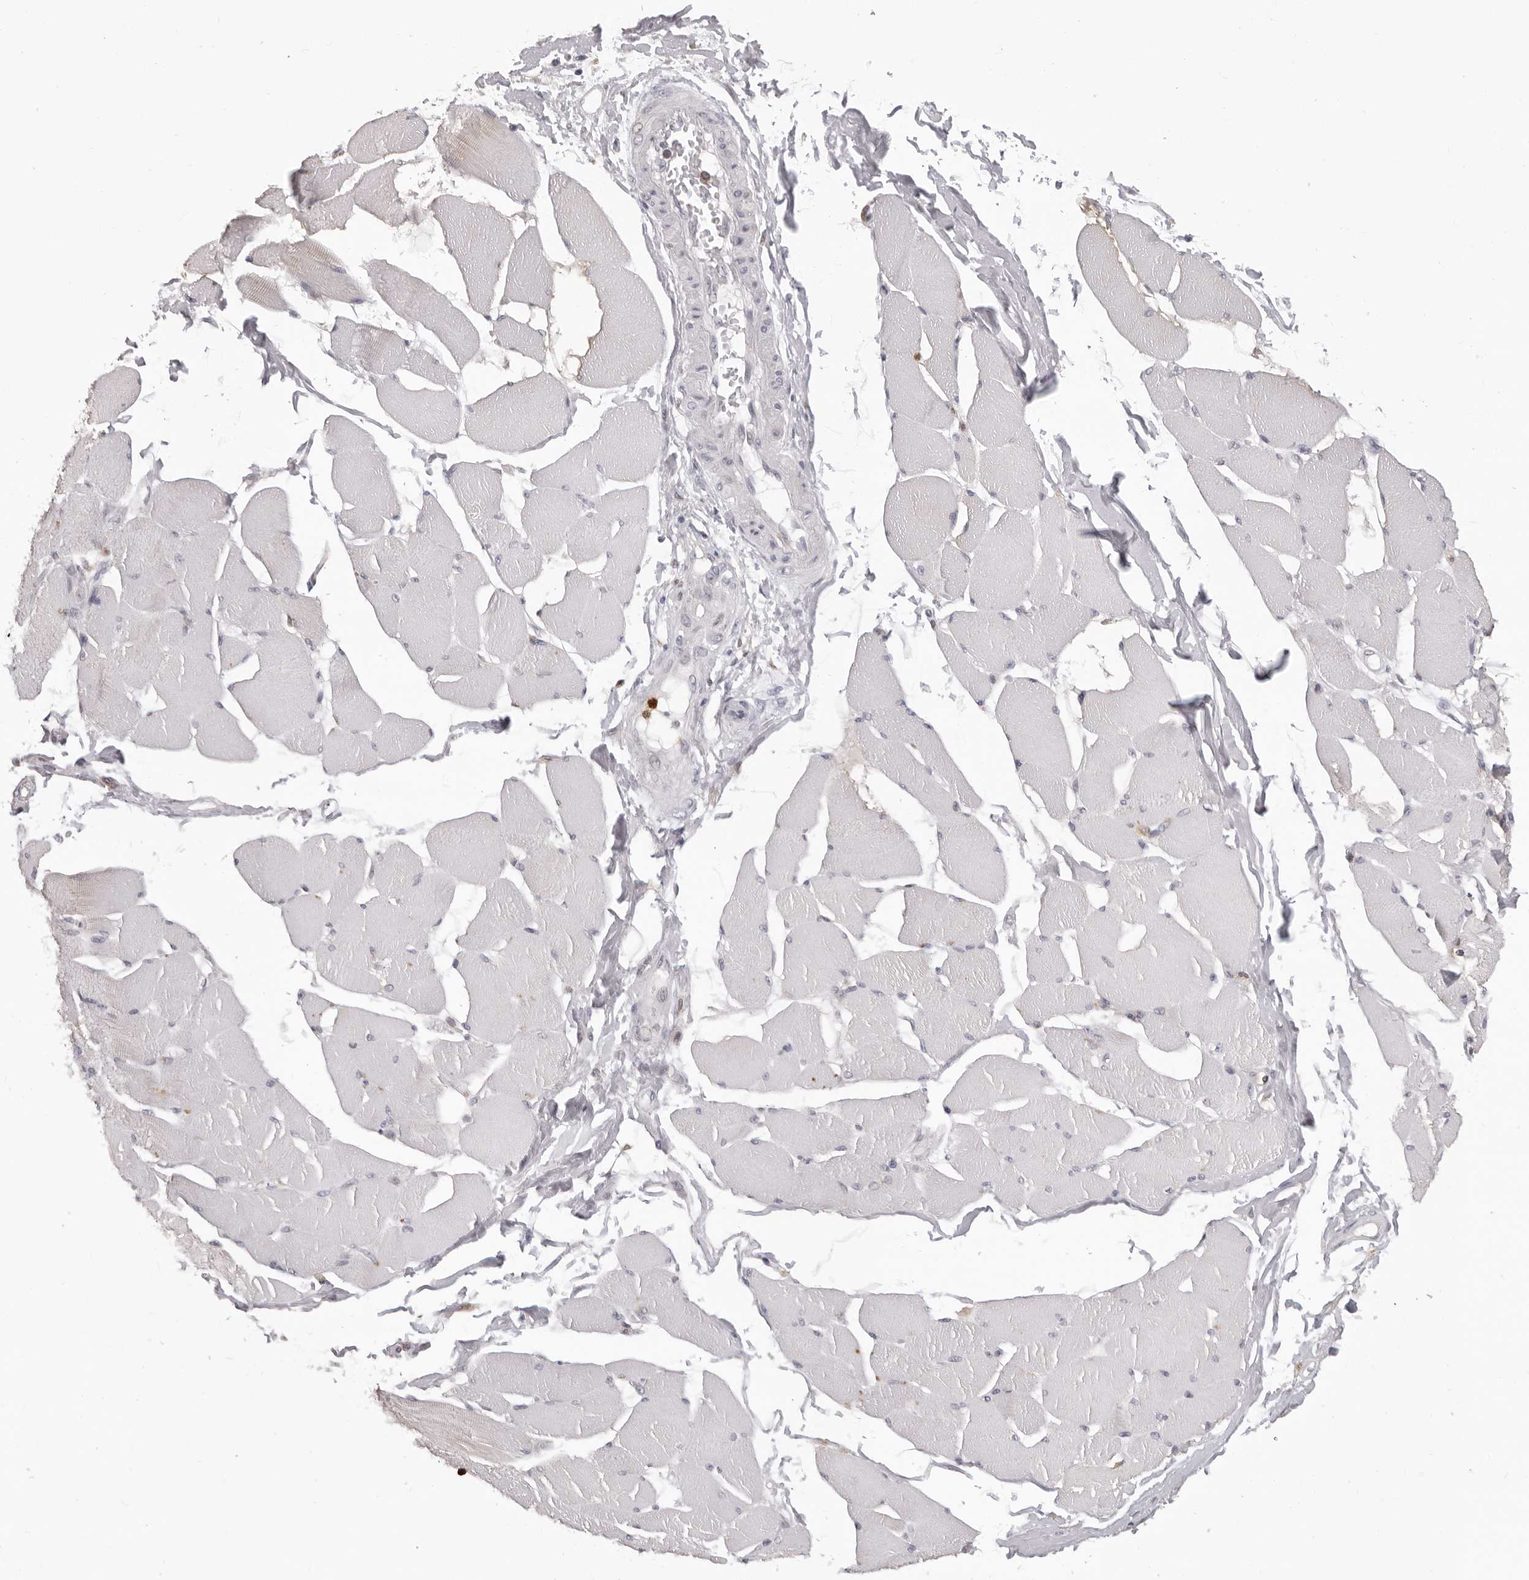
{"staining": {"intensity": "negative", "quantity": "none", "location": "none"}, "tissue": "skeletal muscle", "cell_type": "Myocytes", "image_type": "normal", "snomed": [{"axis": "morphology", "description": "Normal tissue, NOS"}, {"axis": "topography", "description": "Skin"}, {"axis": "topography", "description": "Skeletal muscle"}], "caption": "The photomicrograph reveals no significant positivity in myocytes of skeletal muscle.", "gene": "IL31", "patient": {"sex": "male", "age": 83}}